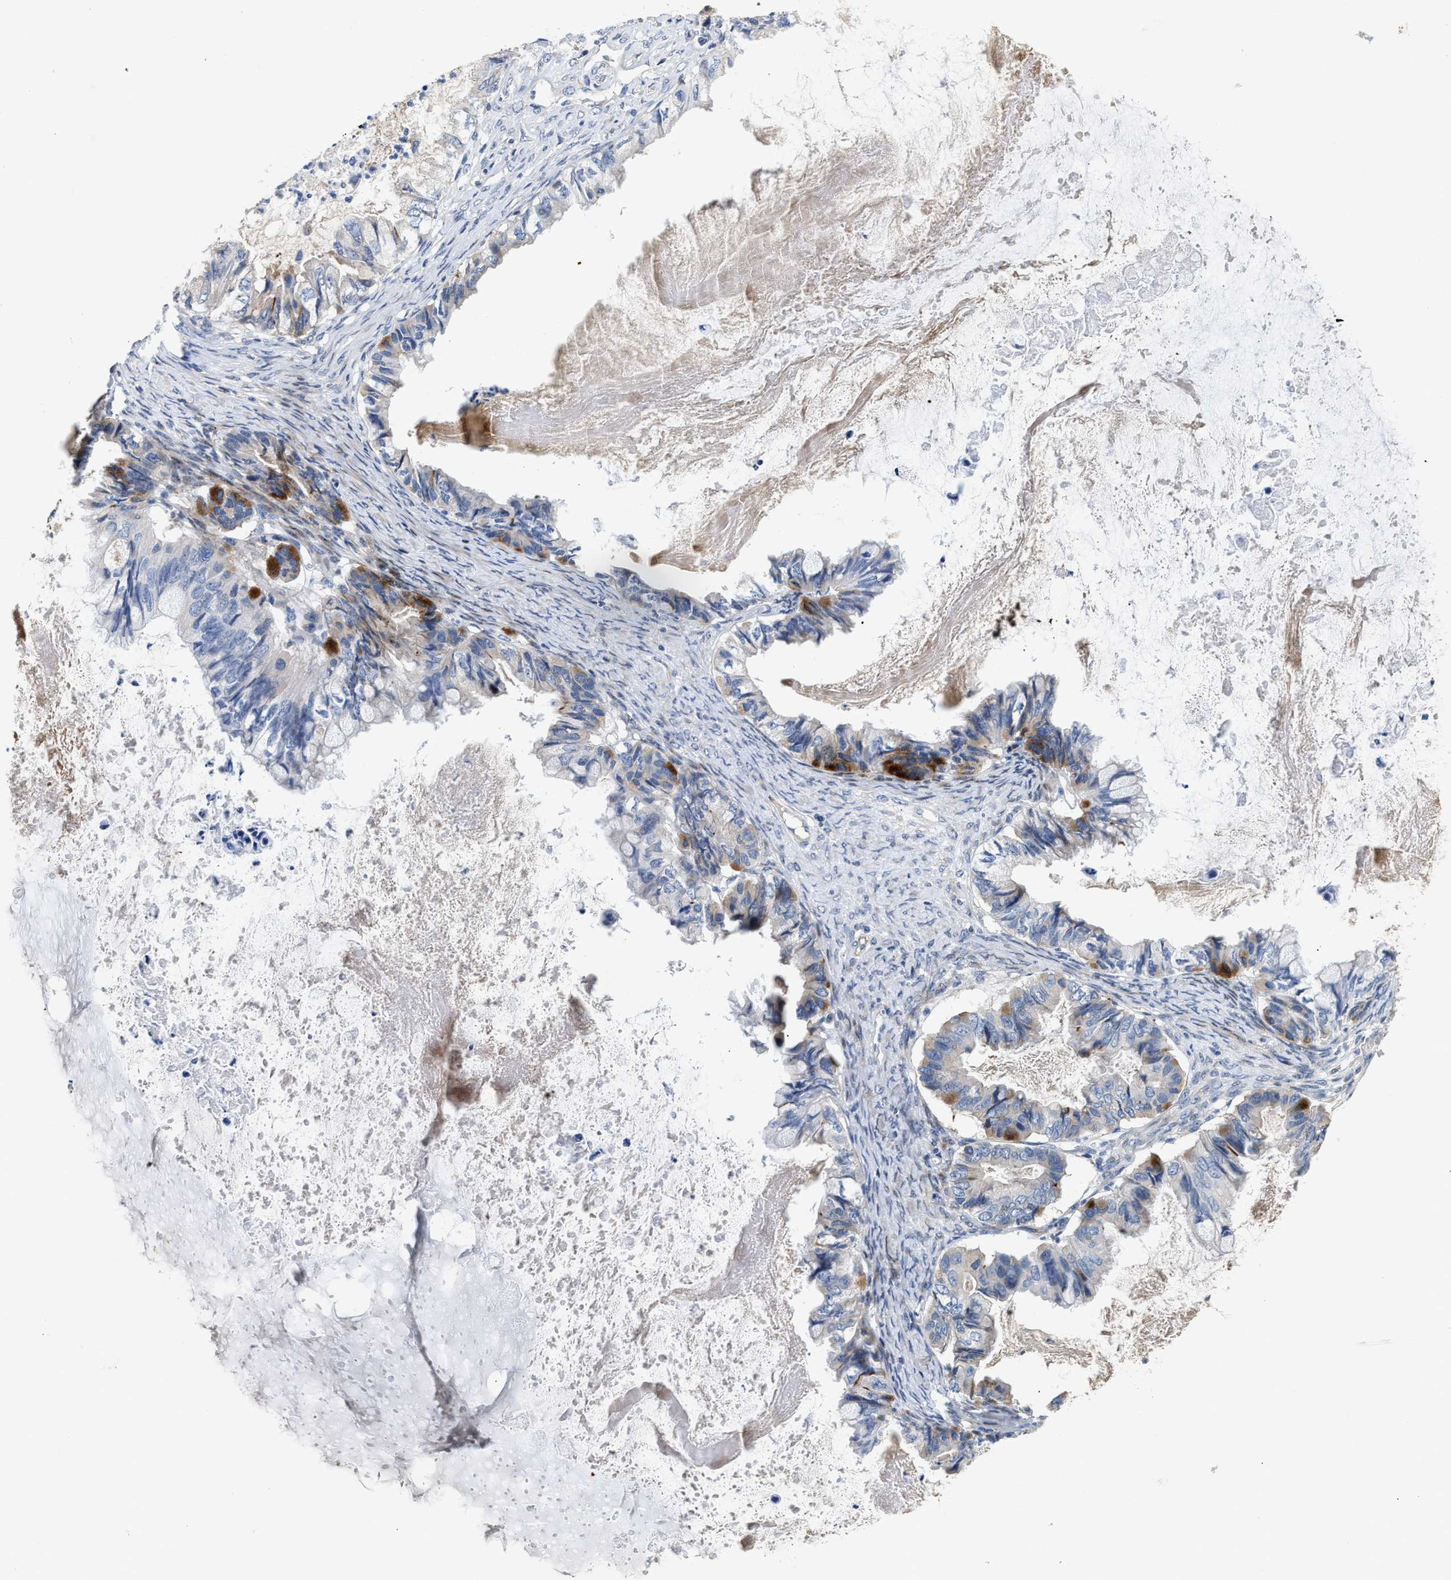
{"staining": {"intensity": "moderate", "quantity": "<25%", "location": "cytoplasmic/membranous"}, "tissue": "ovarian cancer", "cell_type": "Tumor cells", "image_type": "cancer", "snomed": [{"axis": "morphology", "description": "Cystadenocarcinoma, mucinous, NOS"}, {"axis": "topography", "description": "Ovary"}], "caption": "The immunohistochemical stain labels moderate cytoplasmic/membranous expression in tumor cells of ovarian mucinous cystadenocarcinoma tissue.", "gene": "IL17RC", "patient": {"sex": "female", "age": 80}}